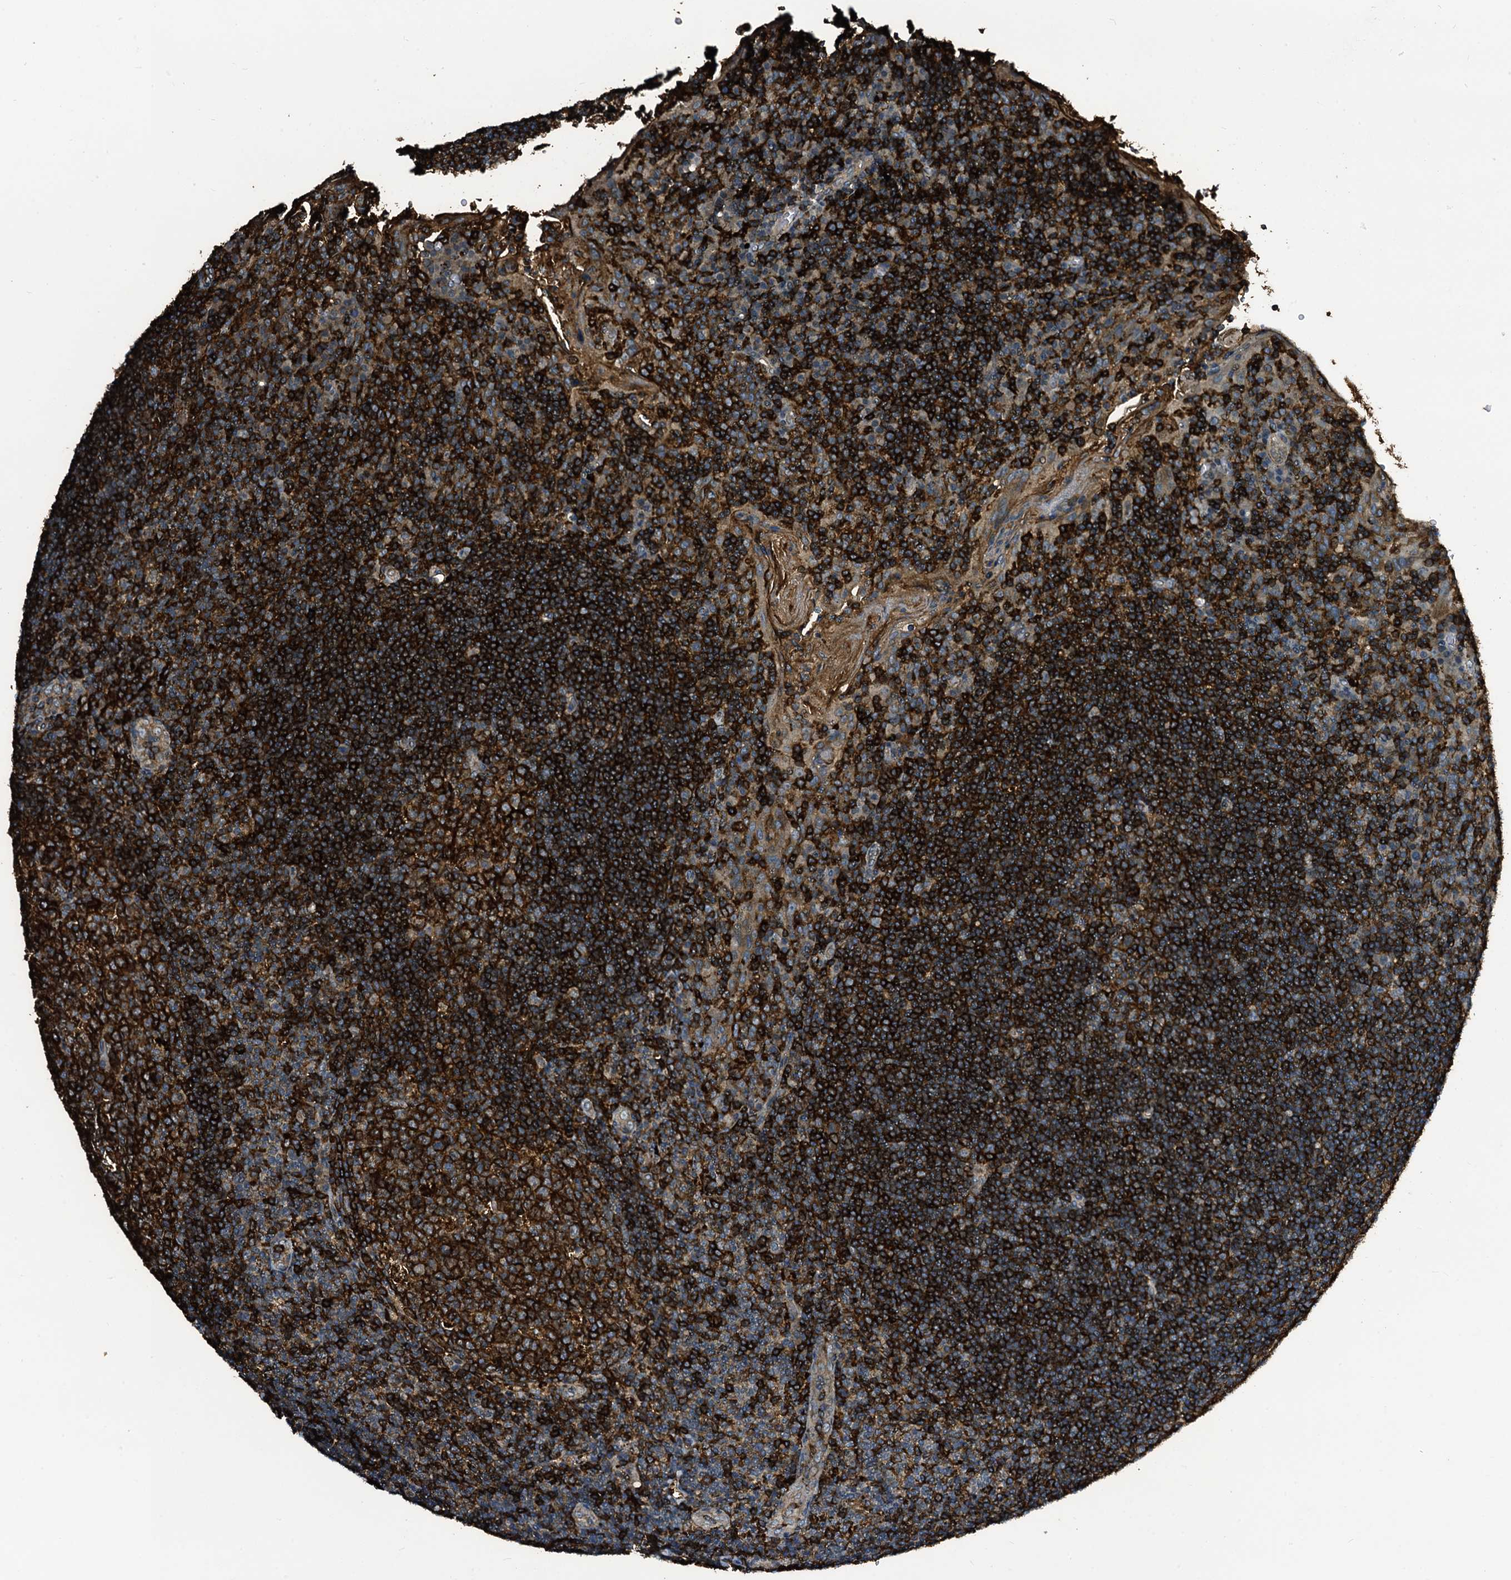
{"staining": {"intensity": "strong", "quantity": ">75%", "location": "cytoplasmic/membranous"}, "tissue": "tonsil", "cell_type": "Germinal center cells", "image_type": "normal", "snomed": [{"axis": "morphology", "description": "Normal tissue, NOS"}, {"axis": "topography", "description": "Tonsil"}], "caption": "An IHC micrograph of normal tissue is shown. Protein staining in brown labels strong cytoplasmic/membranous positivity in tonsil within germinal center cells.", "gene": "TPGS2", "patient": {"sex": "male", "age": 17}}